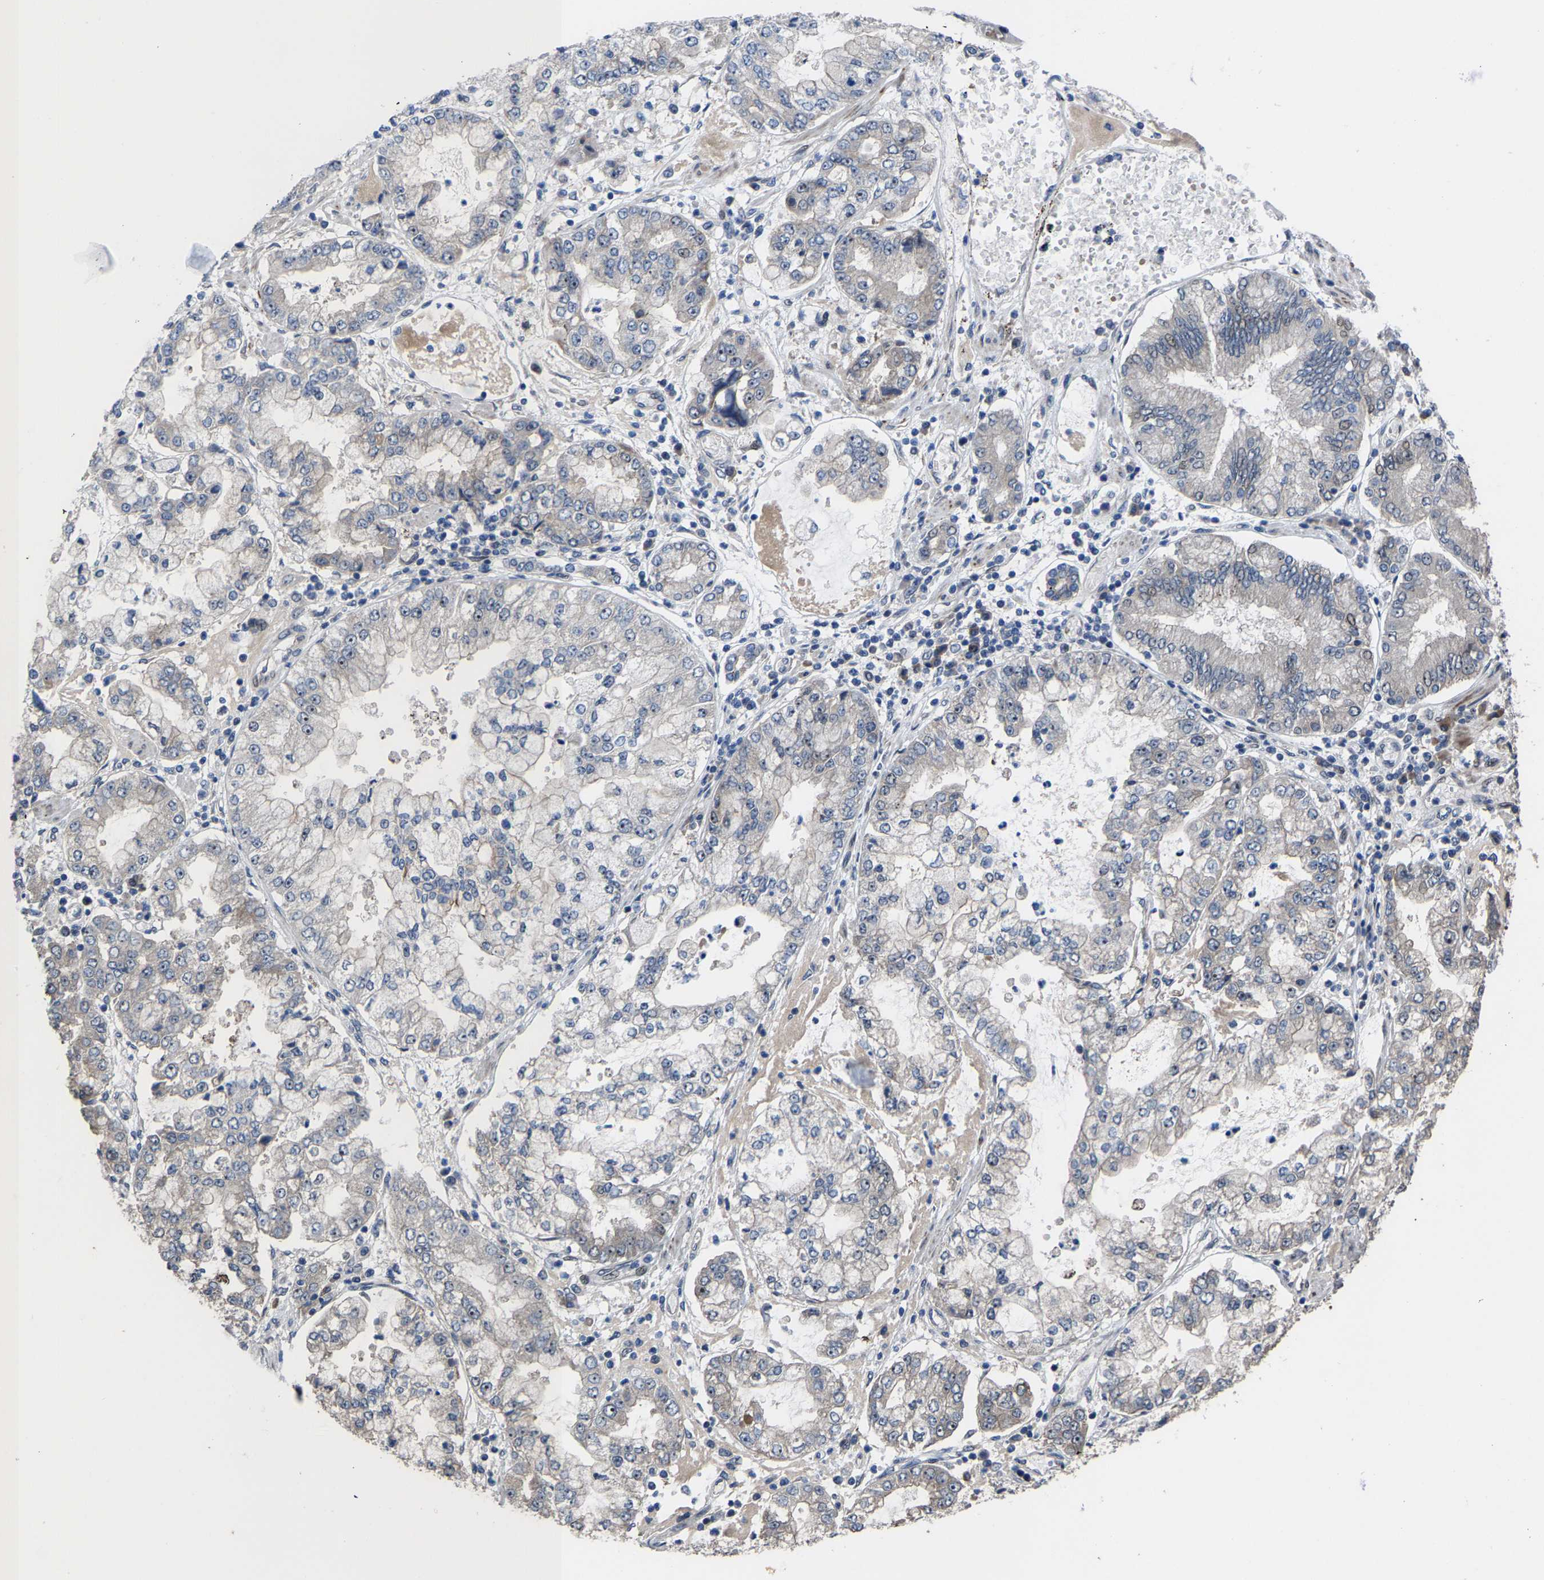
{"staining": {"intensity": "negative", "quantity": "none", "location": "none"}, "tissue": "stomach cancer", "cell_type": "Tumor cells", "image_type": "cancer", "snomed": [{"axis": "morphology", "description": "Adenocarcinoma, NOS"}, {"axis": "topography", "description": "Stomach"}], "caption": "This is an IHC micrograph of human adenocarcinoma (stomach). There is no positivity in tumor cells.", "gene": "HAUS6", "patient": {"sex": "male", "age": 76}}